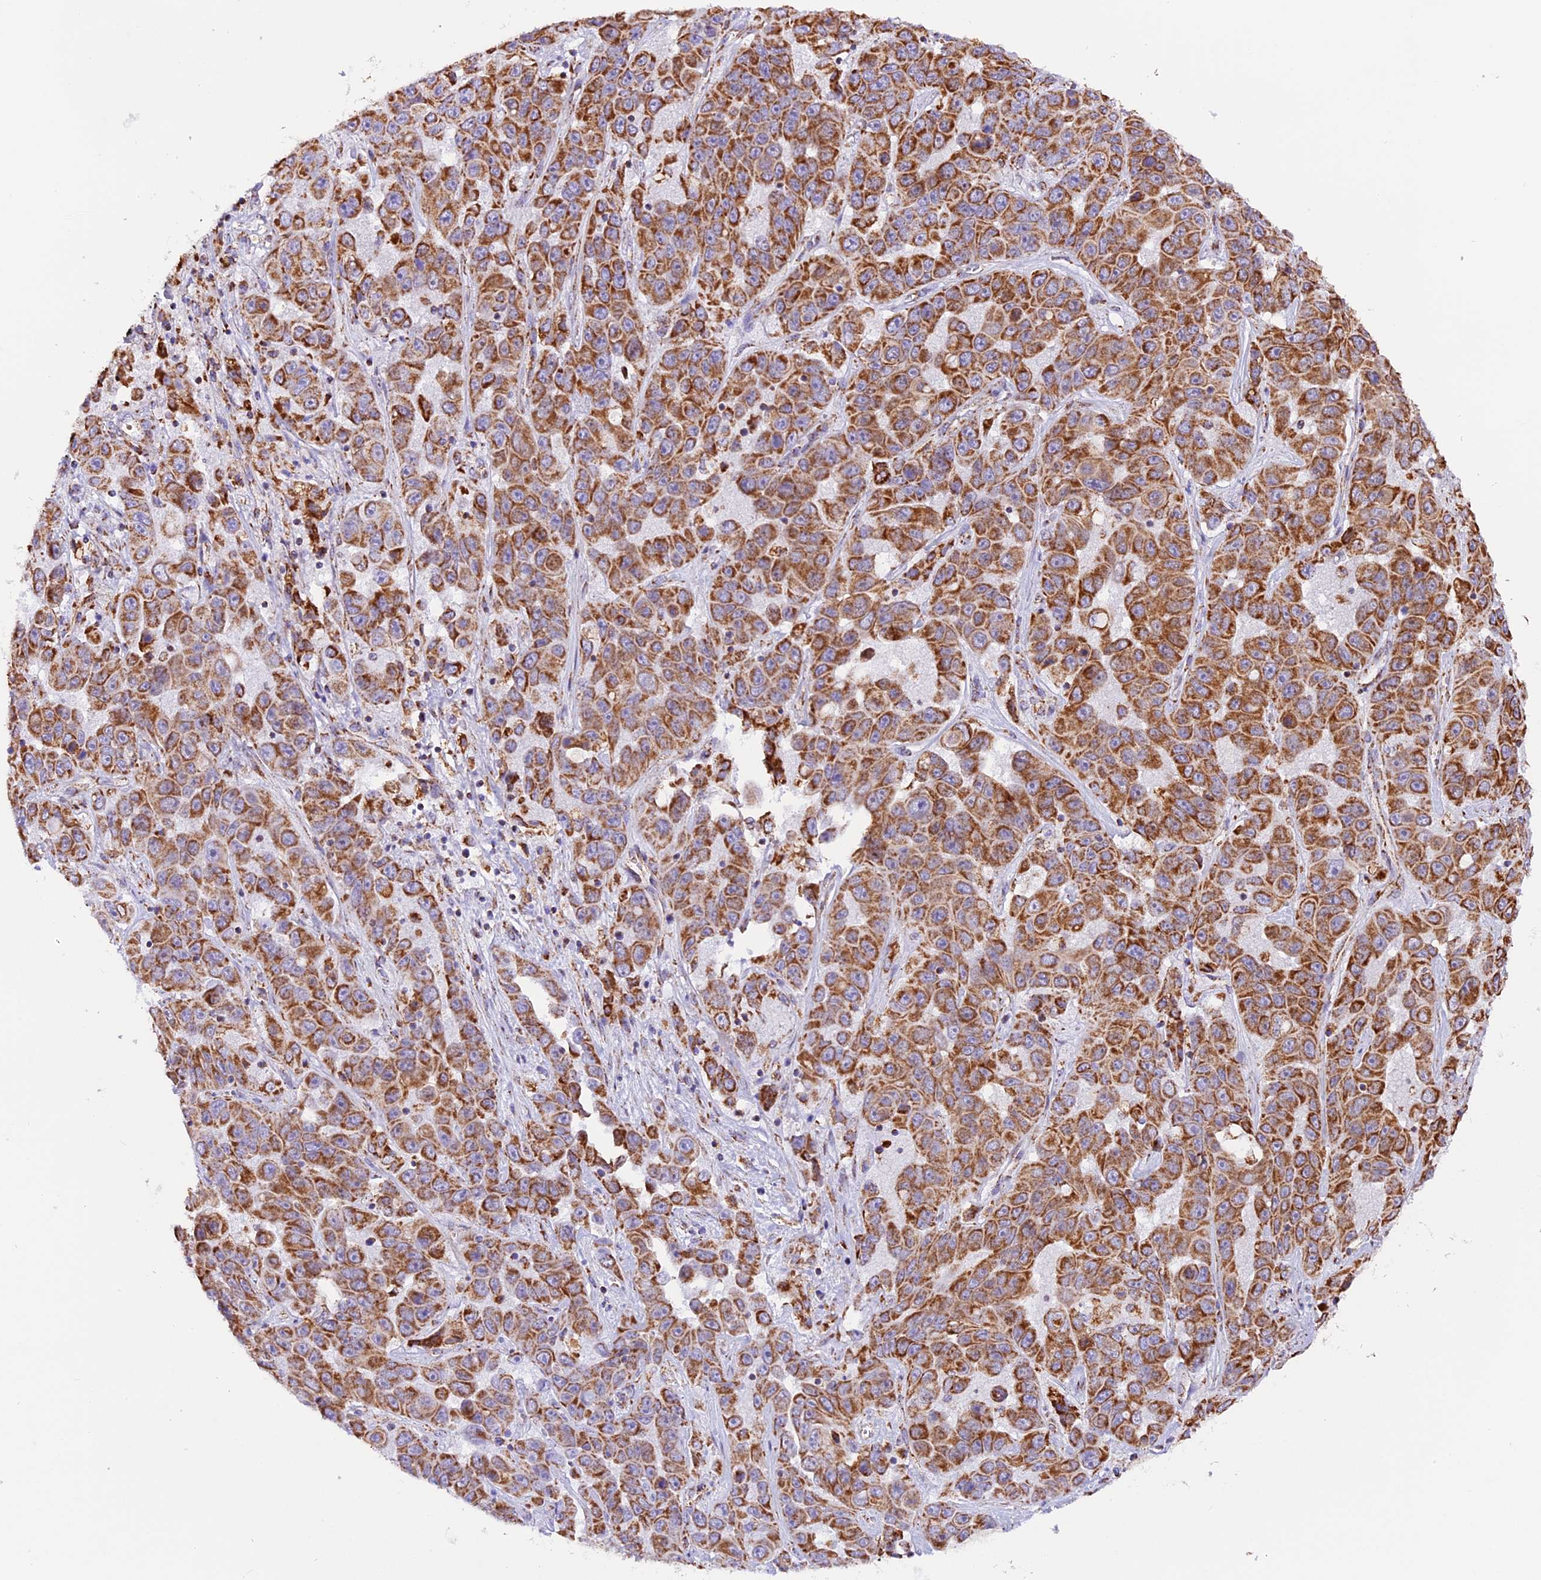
{"staining": {"intensity": "strong", "quantity": ">75%", "location": "cytoplasmic/membranous"}, "tissue": "liver cancer", "cell_type": "Tumor cells", "image_type": "cancer", "snomed": [{"axis": "morphology", "description": "Cholangiocarcinoma"}, {"axis": "topography", "description": "Liver"}], "caption": "Protein expression analysis of human cholangiocarcinoma (liver) reveals strong cytoplasmic/membranous positivity in approximately >75% of tumor cells.", "gene": "NDUFA8", "patient": {"sex": "female", "age": 52}}